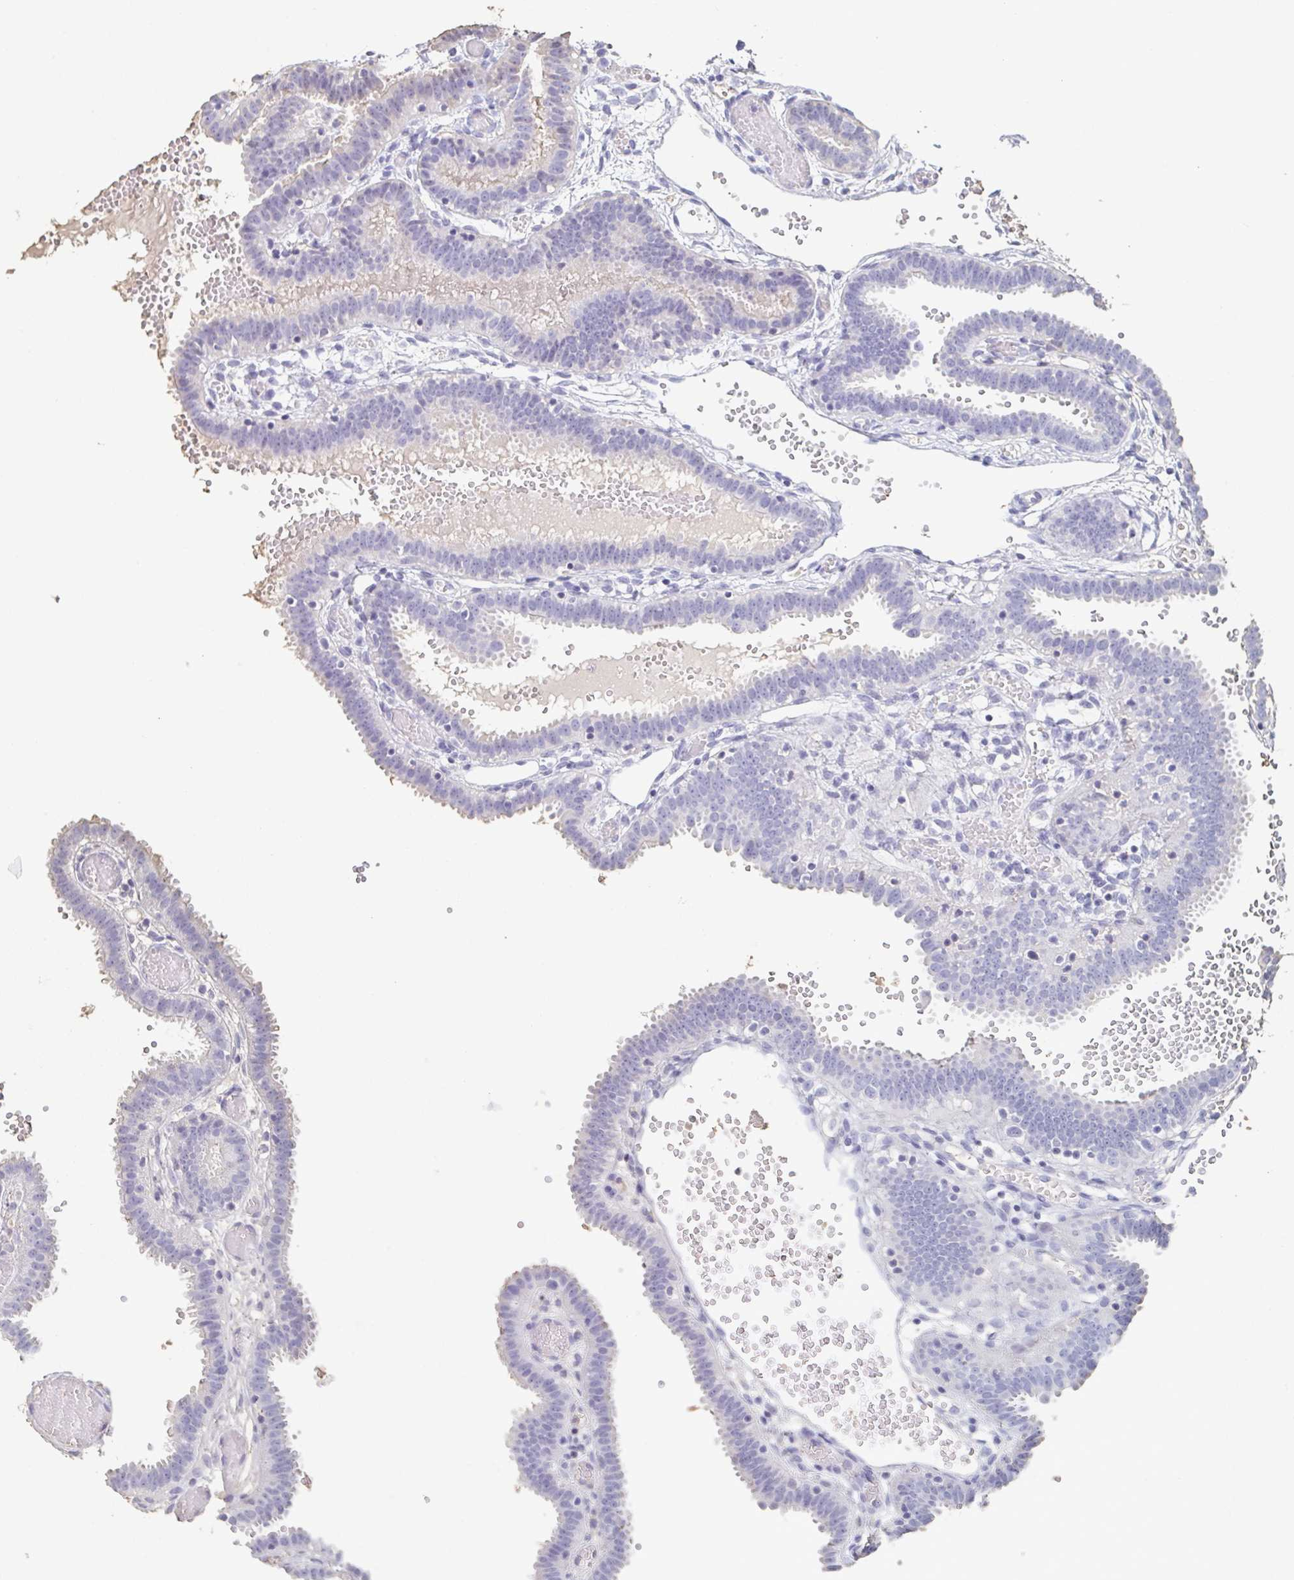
{"staining": {"intensity": "negative", "quantity": "none", "location": "none"}, "tissue": "fallopian tube", "cell_type": "Glandular cells", "image_type": "normal", "snomed": [{"axis": "morphology", "description": "Normal tissue, NOS"}, {"axis": "topography", "description": "Fallopian tube"}], "caption": "This is an IHC histopathology image of unremarkable fallopian tube. There is no expression in glandular cells.", "gene": "BPIFA2", "patient": {"sex": "female", "age": 37}}